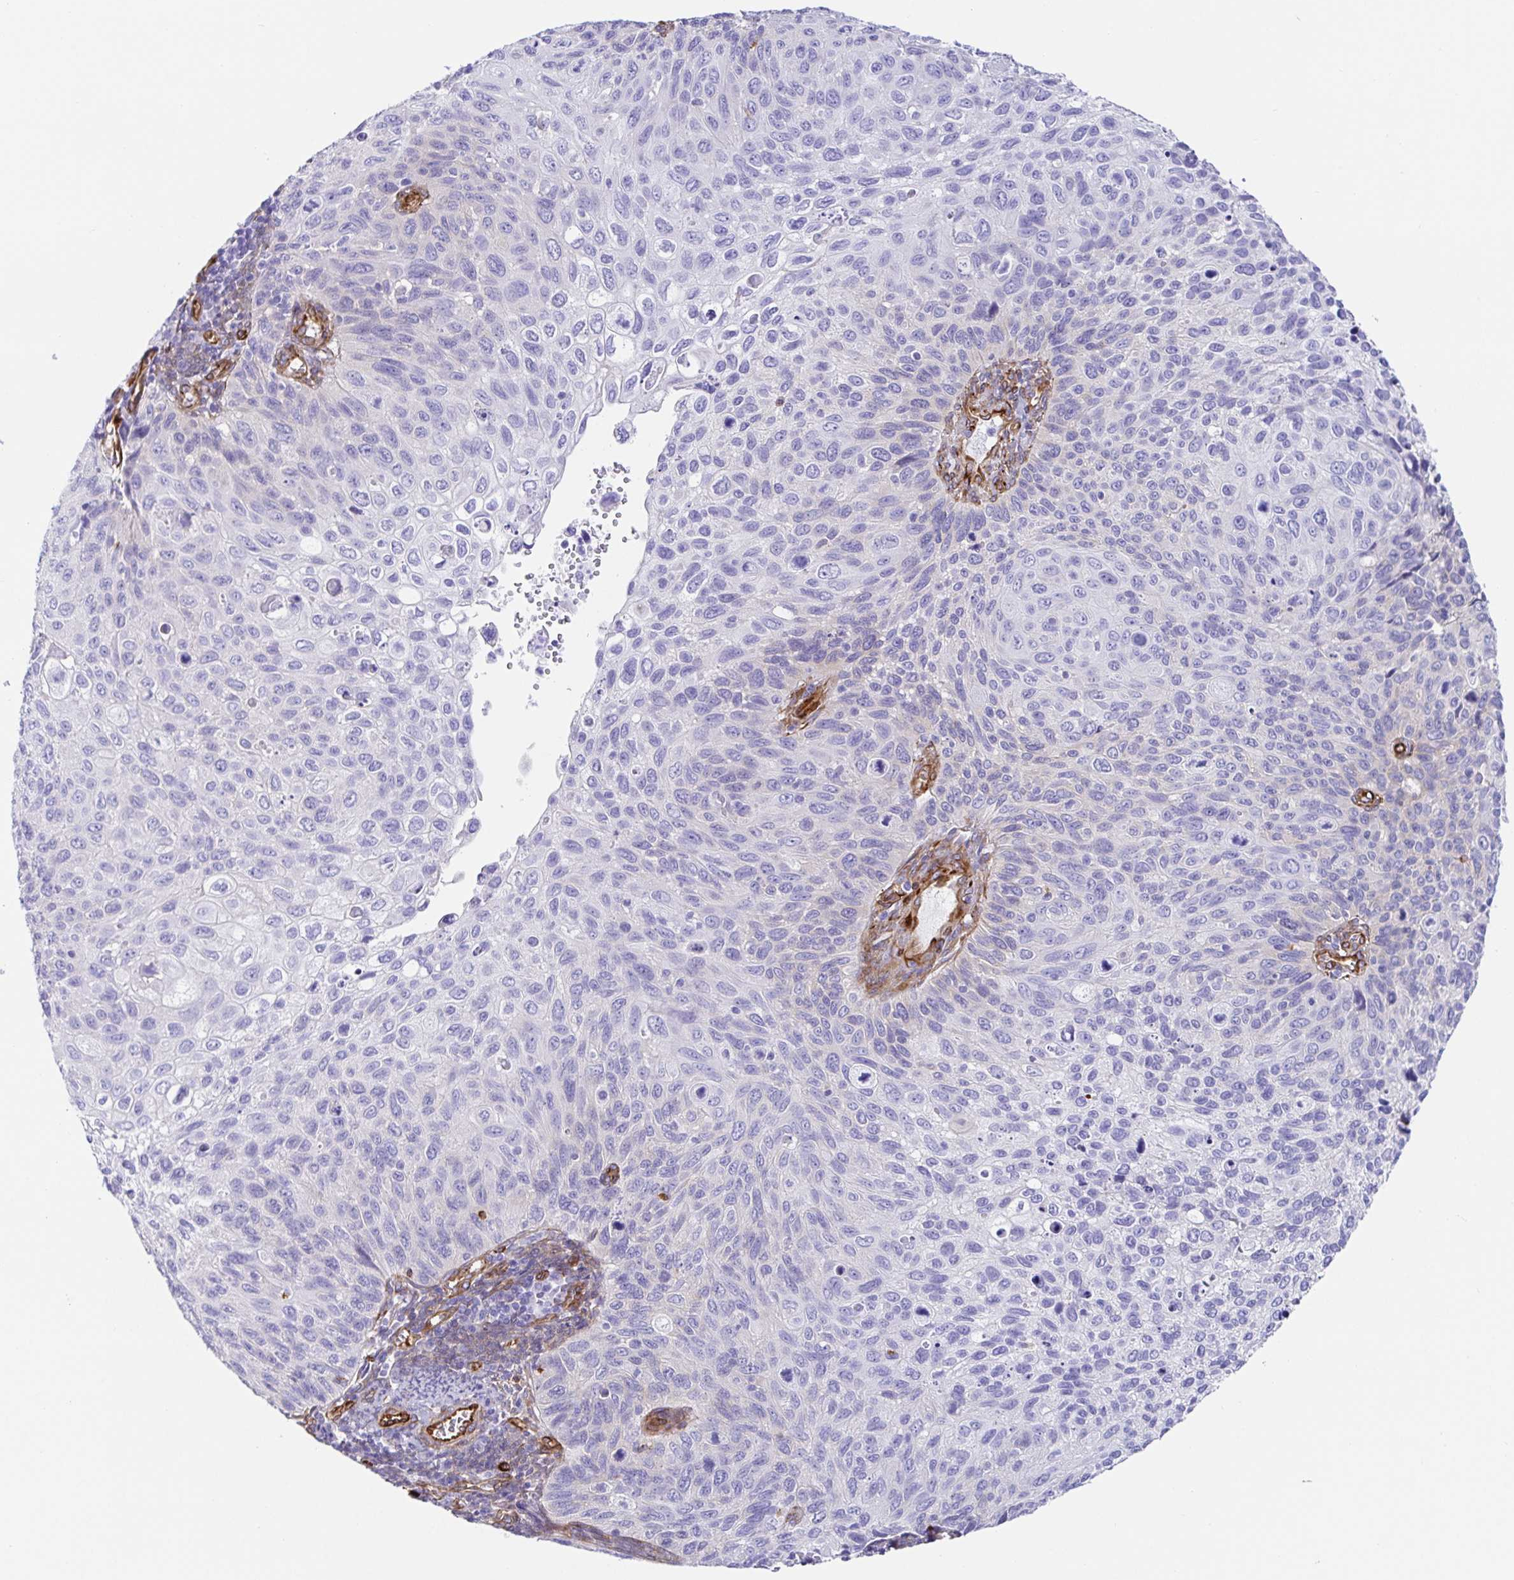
{"staining": {"intensity": "negative", "quantity": "none", "location": "none"}, "tissue": "cervical cancer", "cell_type": "Tumor cells", "image_type": "cancer", "snomed": [{"axis": "morphology", "description": "Squamous cell carcinoma, NOS"}, {"axis": "topography", "description": "Cervix"}], "caption": "An immunohistochemistry photomicrograph of squamous cell carcinoma (cervical) is shown. There is no staining in tumor cells of squamous cell carcinoma (cervical).", "gene": "DOCK1", "patient": {"sex": "female", "age": 70}}